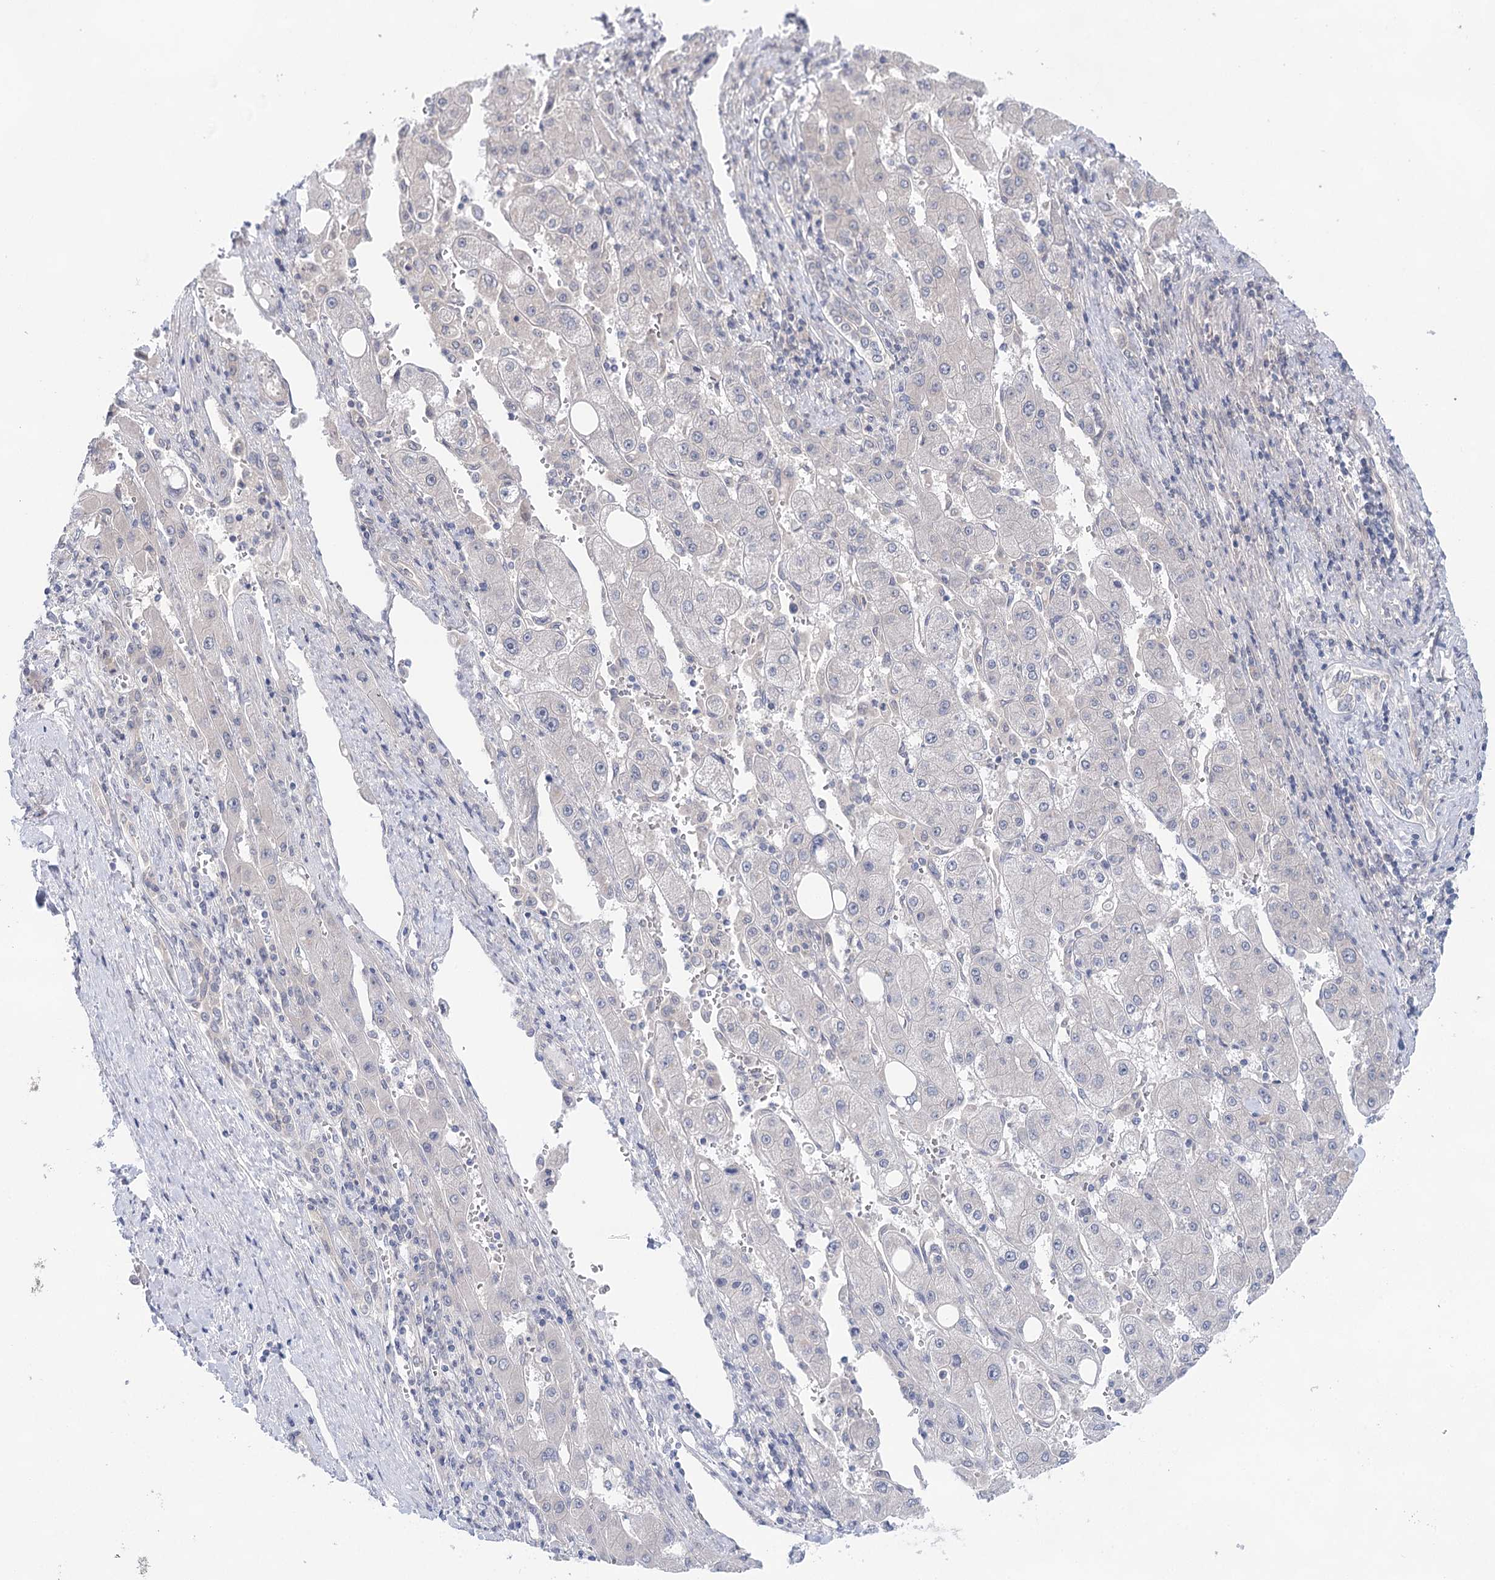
{"staining": {"intensity": "negative", "quantity": "none", "location": "none"}, "tissue": "liver cancer", "cell_type": "Tumor cells", "image_type": "cancer", "snomed": [{"axis": "morphology", "description": "Carcinoma, Hepatocellular, NOS"}, {"axis": "topography", "description": "Liver"}], "caption": "Immunohistochemistry (IHC) histopathology image of neoplastic tissue: liver hepatocellular carcinoma stained with DAB (3,3'-diaminobenzidine) exhibits no significant protein staining in tumor cells.", "gene": "LALBA", "patient": {"sex": "female", "age": 73}}